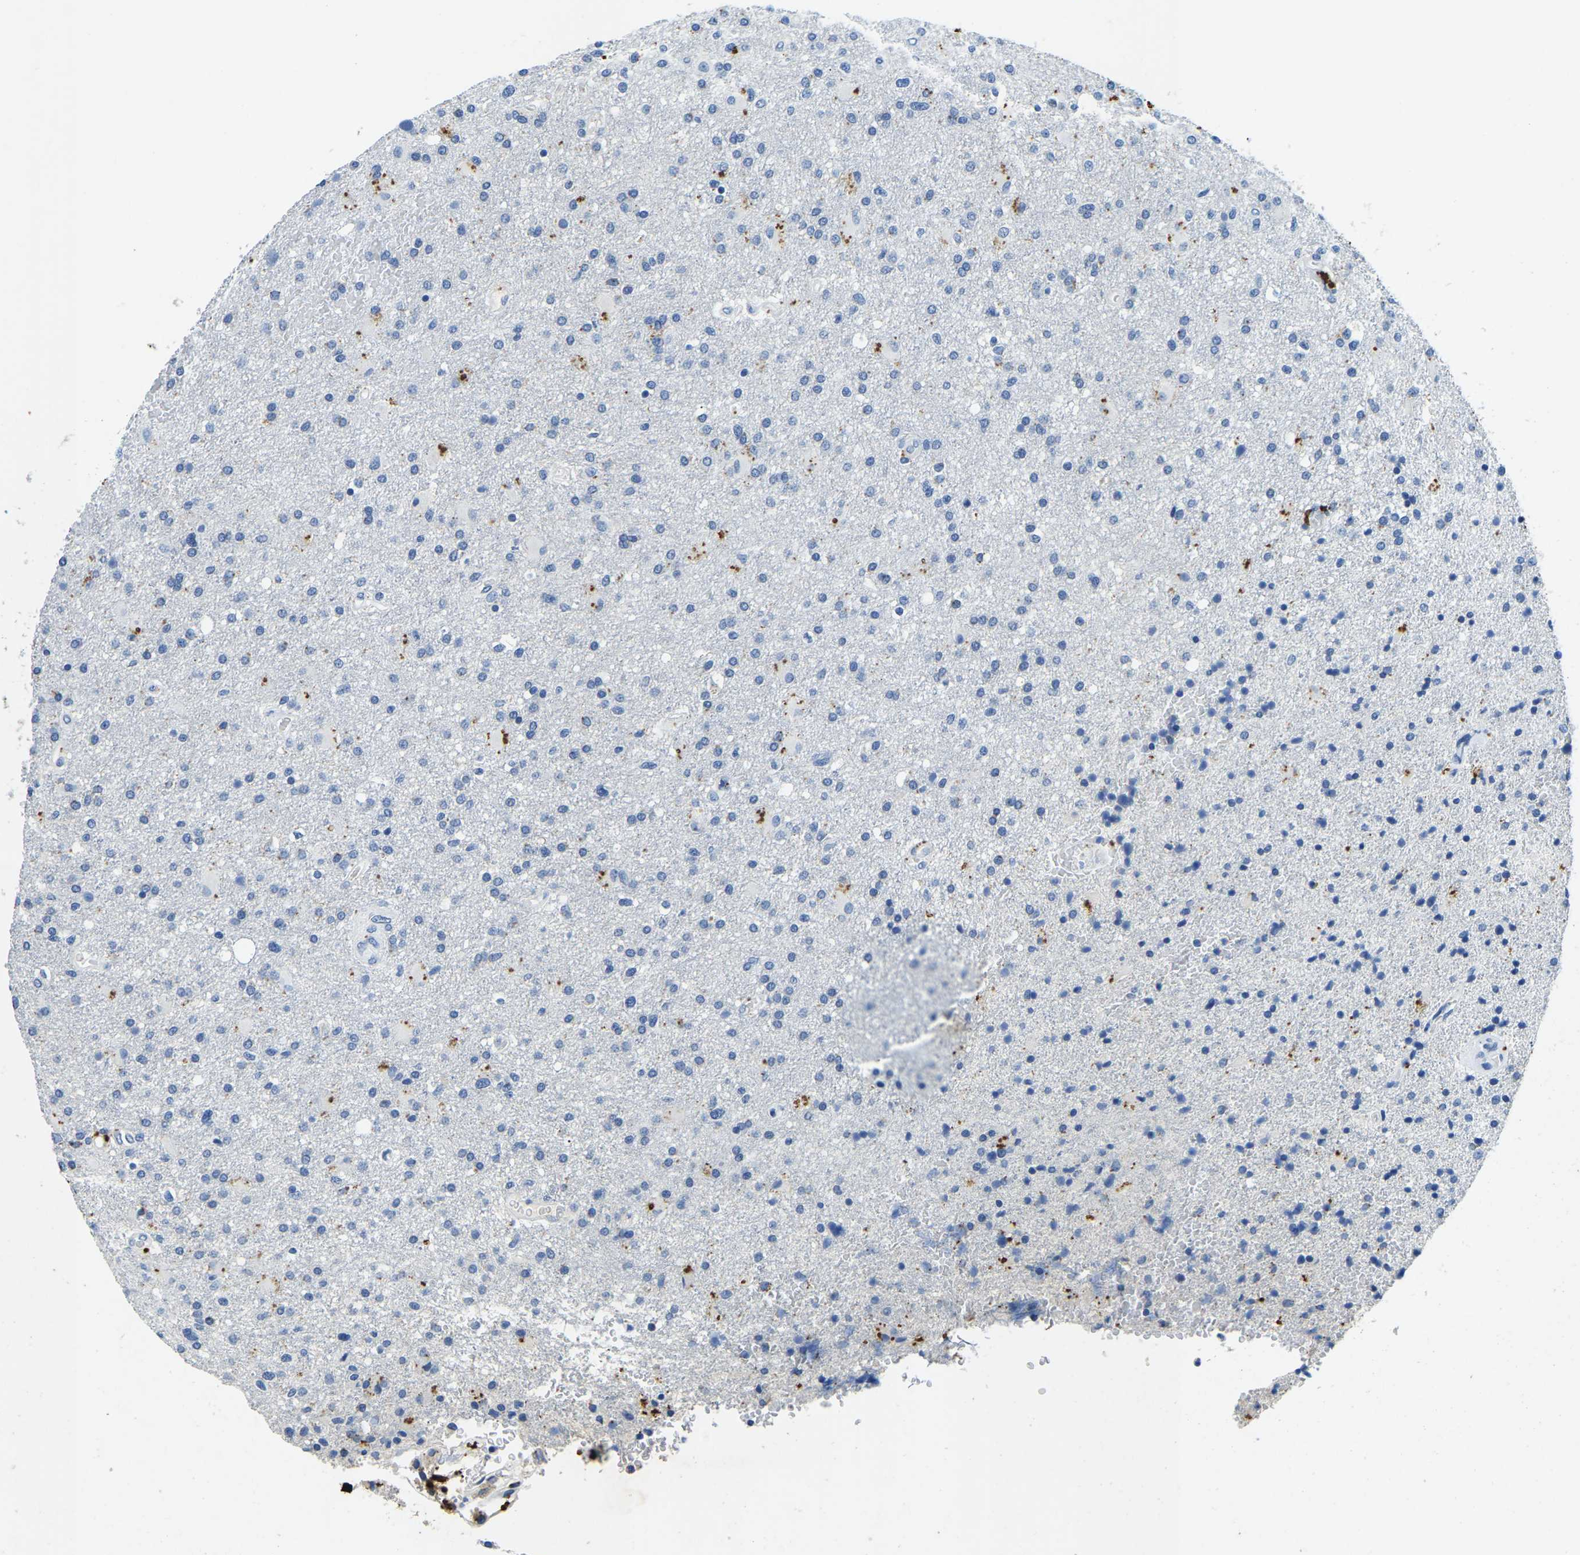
{"staining": {"intensity": "negative", "quantity": "none", "location": "none"}, "tissue": "glioma", "cell_type": "Tumor cells", "image_type": "cancer", "snomed": [{"axis": "morphology", "description": "Glioma, malignant, High grade"}, {"axis": "topography", "description": "Brain"}], "caption": "This is an immunohistochemistry photomicrograph of human malignant glioma (high-grade). There is no expression in tumor cells.", "gene": "UBN2", "patient": {"sex": "male", "age": 72}}